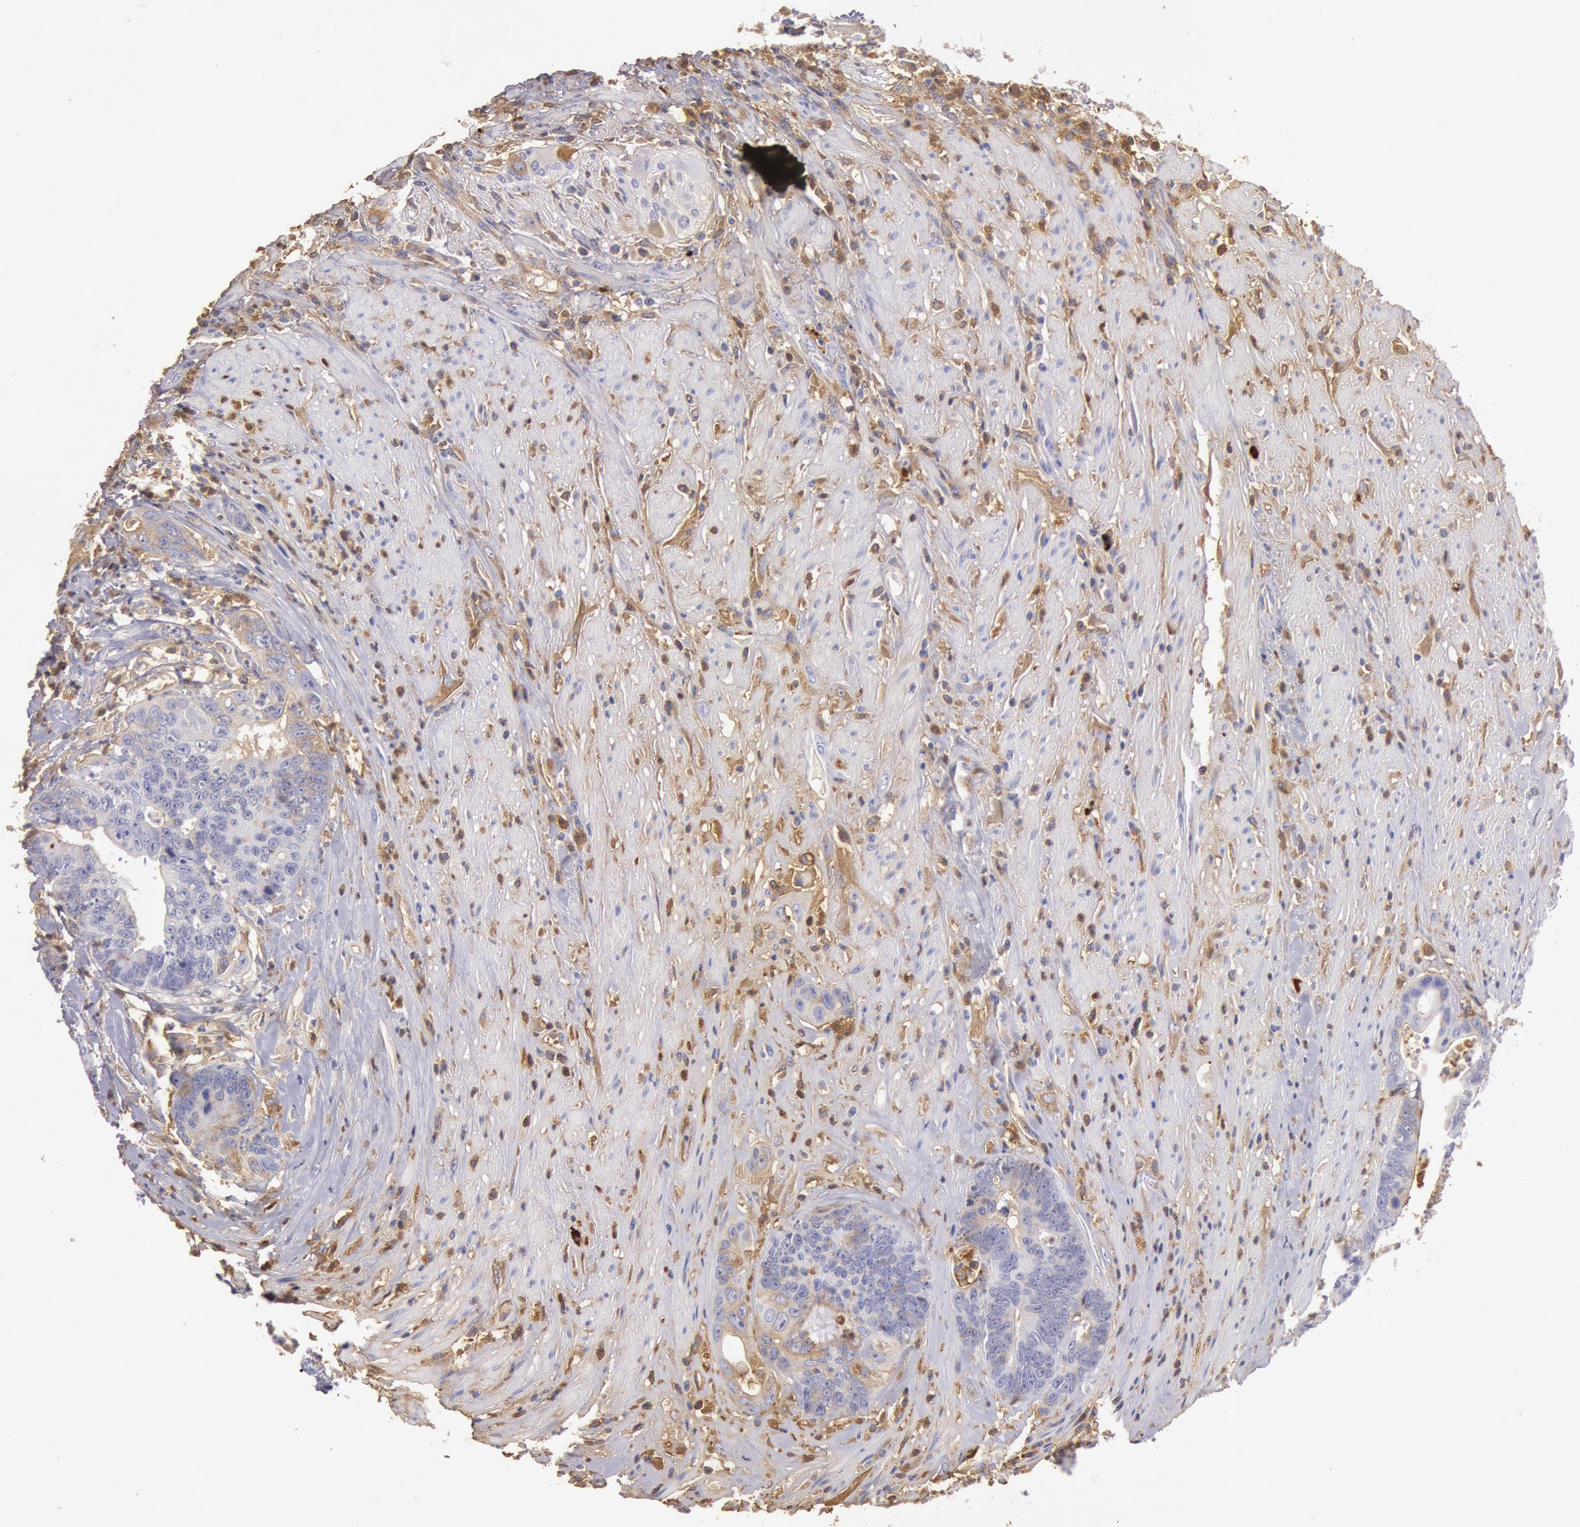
{"staining": {"intensity": "negative", "quantity": "none", "location": "none"}, "tissue": "colorectal cancer", "cell_type": "Tumor cells", "image_type": "cancer", "snomed": [{"axis": "morphology", "description": "Adenocarcinoma, NOS"}, {"axis": "topography", "description": "Rectum"}], "caption": "IHC histopathology image of human colorectal cancer (adenocarcinoma) stained for a protein (brown), which exhibits no expression in tumor cells.", "gene": "IGHA1", "patient": {"sex": "female", "age": 65}}